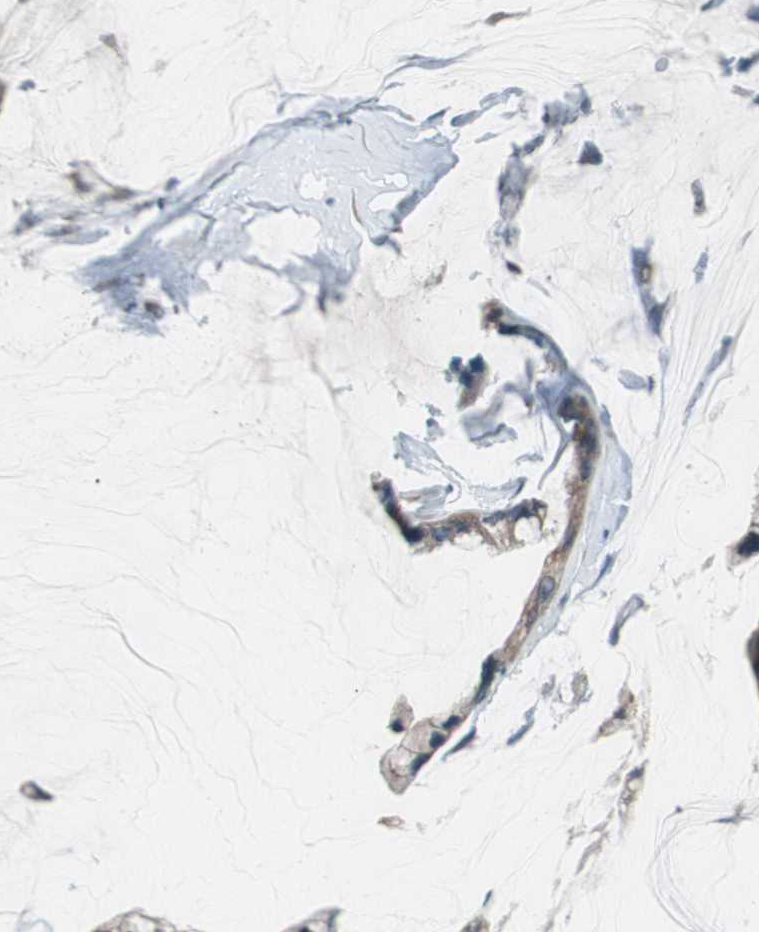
{"staining": {"intensity": "moderate", "quantity": ">75%", "location": "cytoplasmic/membranous"}, "tissue": "ovarian cancer", "cell_type": "Tumor cells", "image_type": "cancer", "snomed": [{"axis": "morphology", "description": "Cystadenocarcinoma, mucinous, NOS"}, {"axis": "topography", "description": "Ovary"}], "caption": "Moderate cytoplasmic/membranous expression for a protein is appreciated in about >75% of tumor cells of mucinous cystadenocarcinoma (ovarian) using immunohistochemistry (IHC).", "gene": "NCLN", "patient": {"sex": "female", "age": 39}}